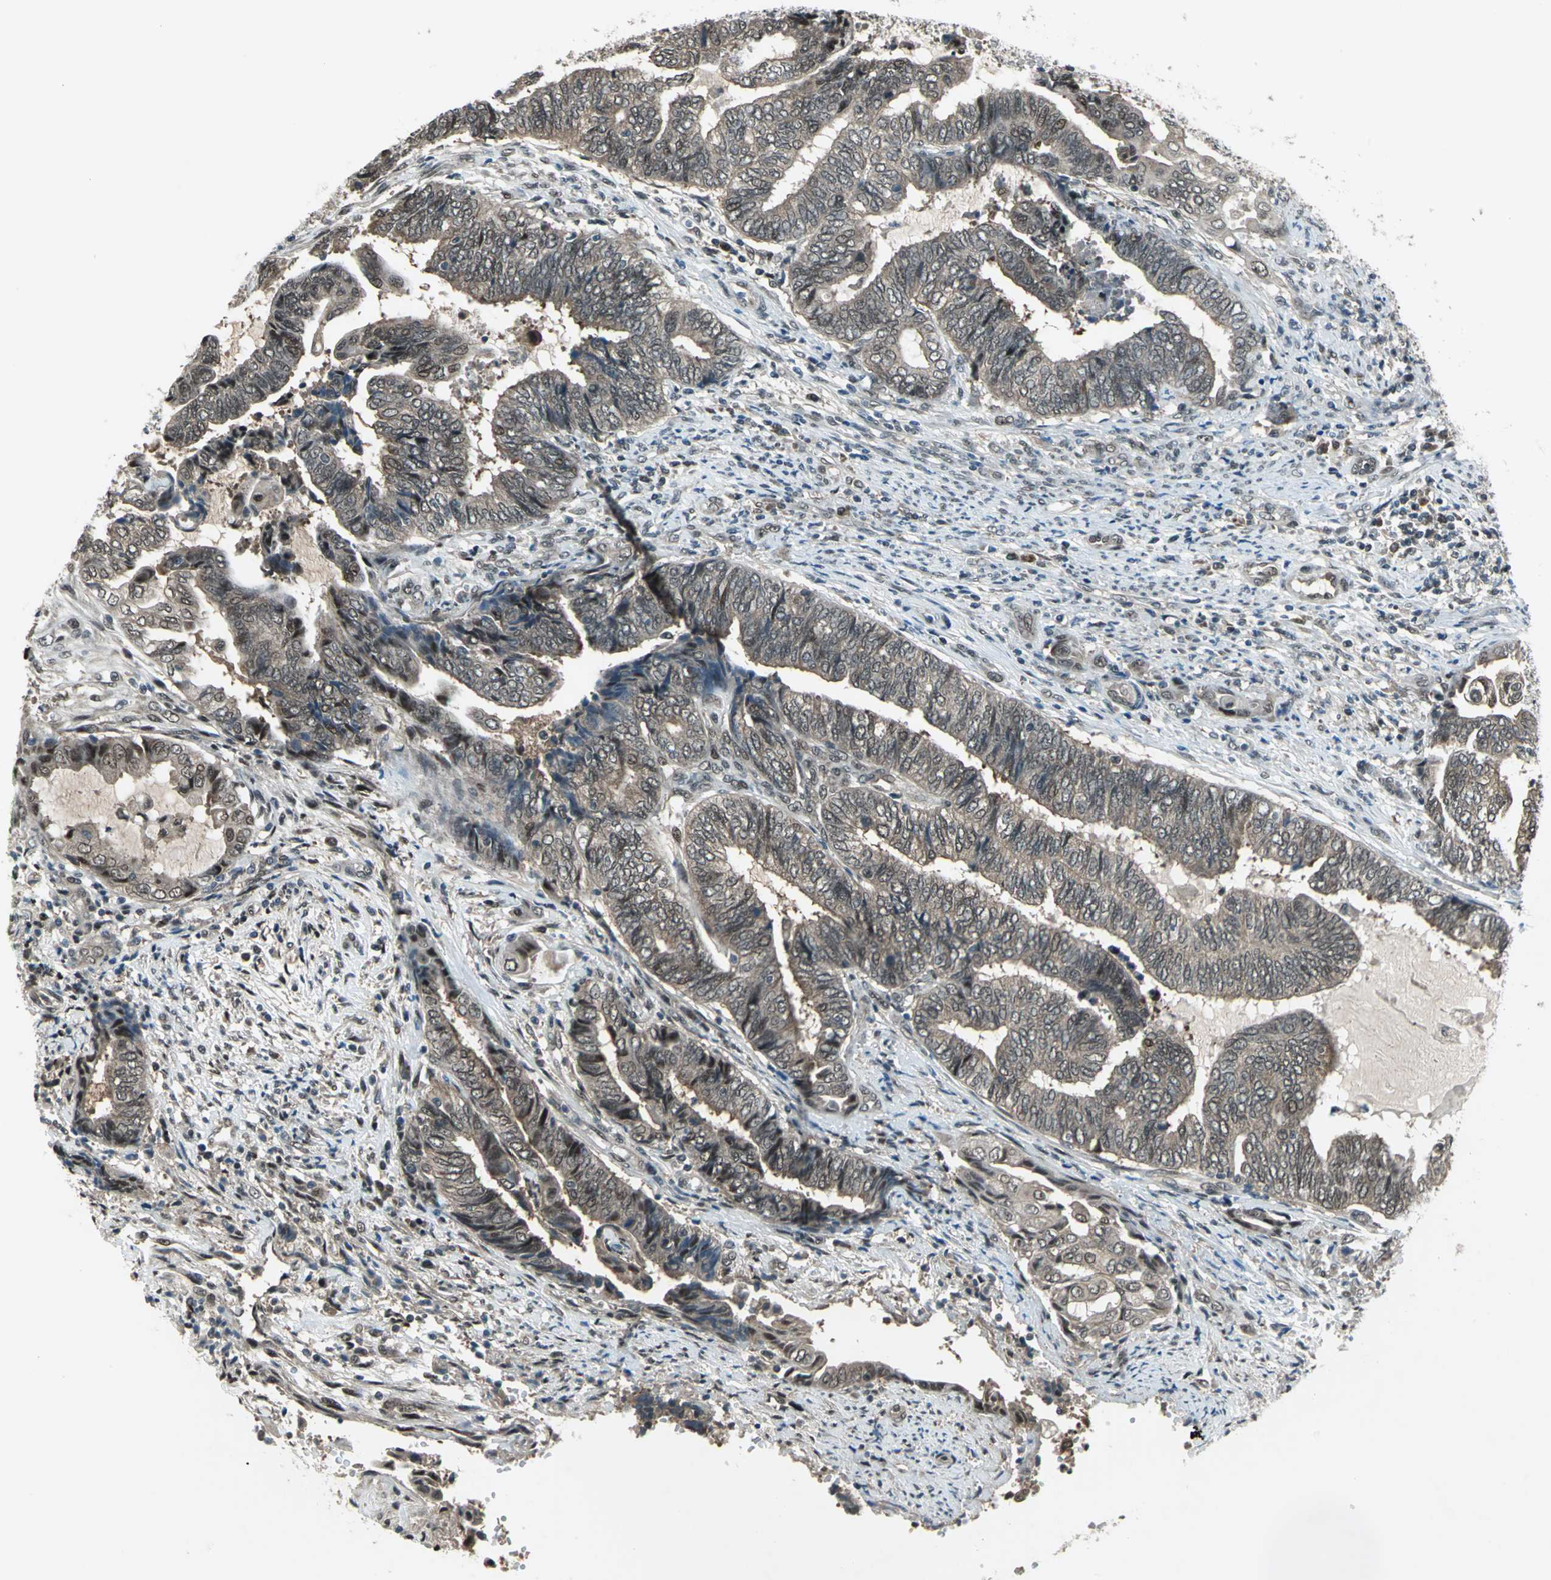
{"staining": {"intensity": "weak", "quantity": ">75%", "location": "cytoplasmic/membranous,nuclear"}, "tissue": "endometrial cancer", "cell_type": "Tumor cells", "image_type": "cancer", "snomed": [{"axis": "morphology", "description": "Adenocarcinoma, NOS"}, {"axis": "topography", "description": "Uterus"}, {"axis": "topography", "description": "Endometrium"}], "caption": "This photomicrograph demonstrates adenocarcinoma (endometrial) stained with immunohistochemistry to label a protein in brown. The cytoplasmic/membranous and nuclear of tumor cells show weak positivity for the protein. Nuclei are counter-stained blue.", "gene": "COPS5", "patient": {"sex": "female", "age": 70}}